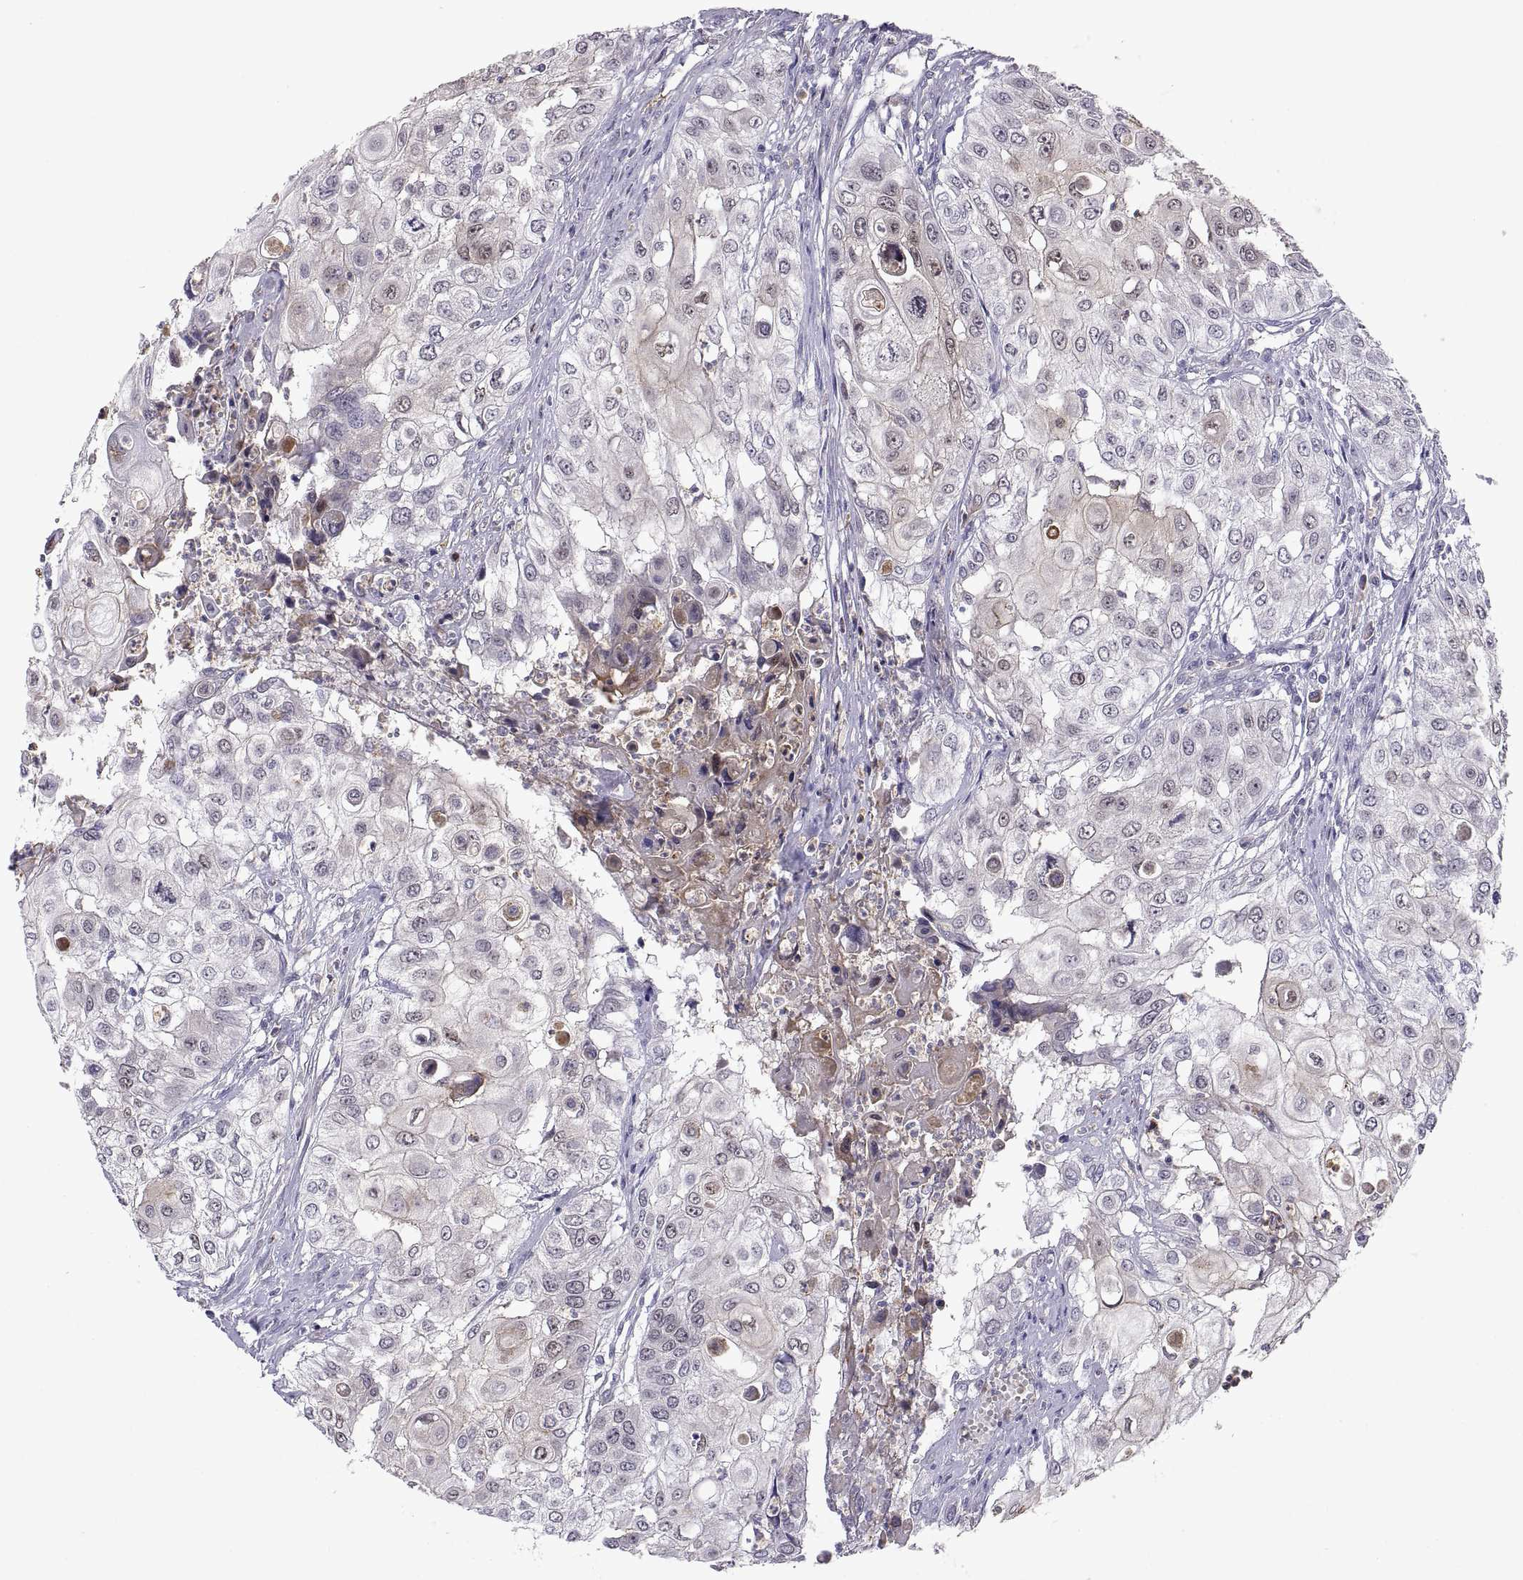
{"staining": {"intensity": "moderate", "quantity": "<25%", "location": "cytoplasmic/membranous"}, "tissue": "urothelial cancer", "cell_type": "Tumor cells", "image_type": "cancer", "snomed": [{"axis": "morphology", "description": "Urothelial carcinoma, High grade"}, {"axis": "topography", "description": "Urinary bladder"}], "caption": "About <25% of tumor cells in high-grade urothelial carcinoma demonstrate moderate cytoplasmic/membranous protein expression as visualized by brown immunohistochemical staining.", "gene": "PKP1", "patient": {"sex": "female", "age": 79}}